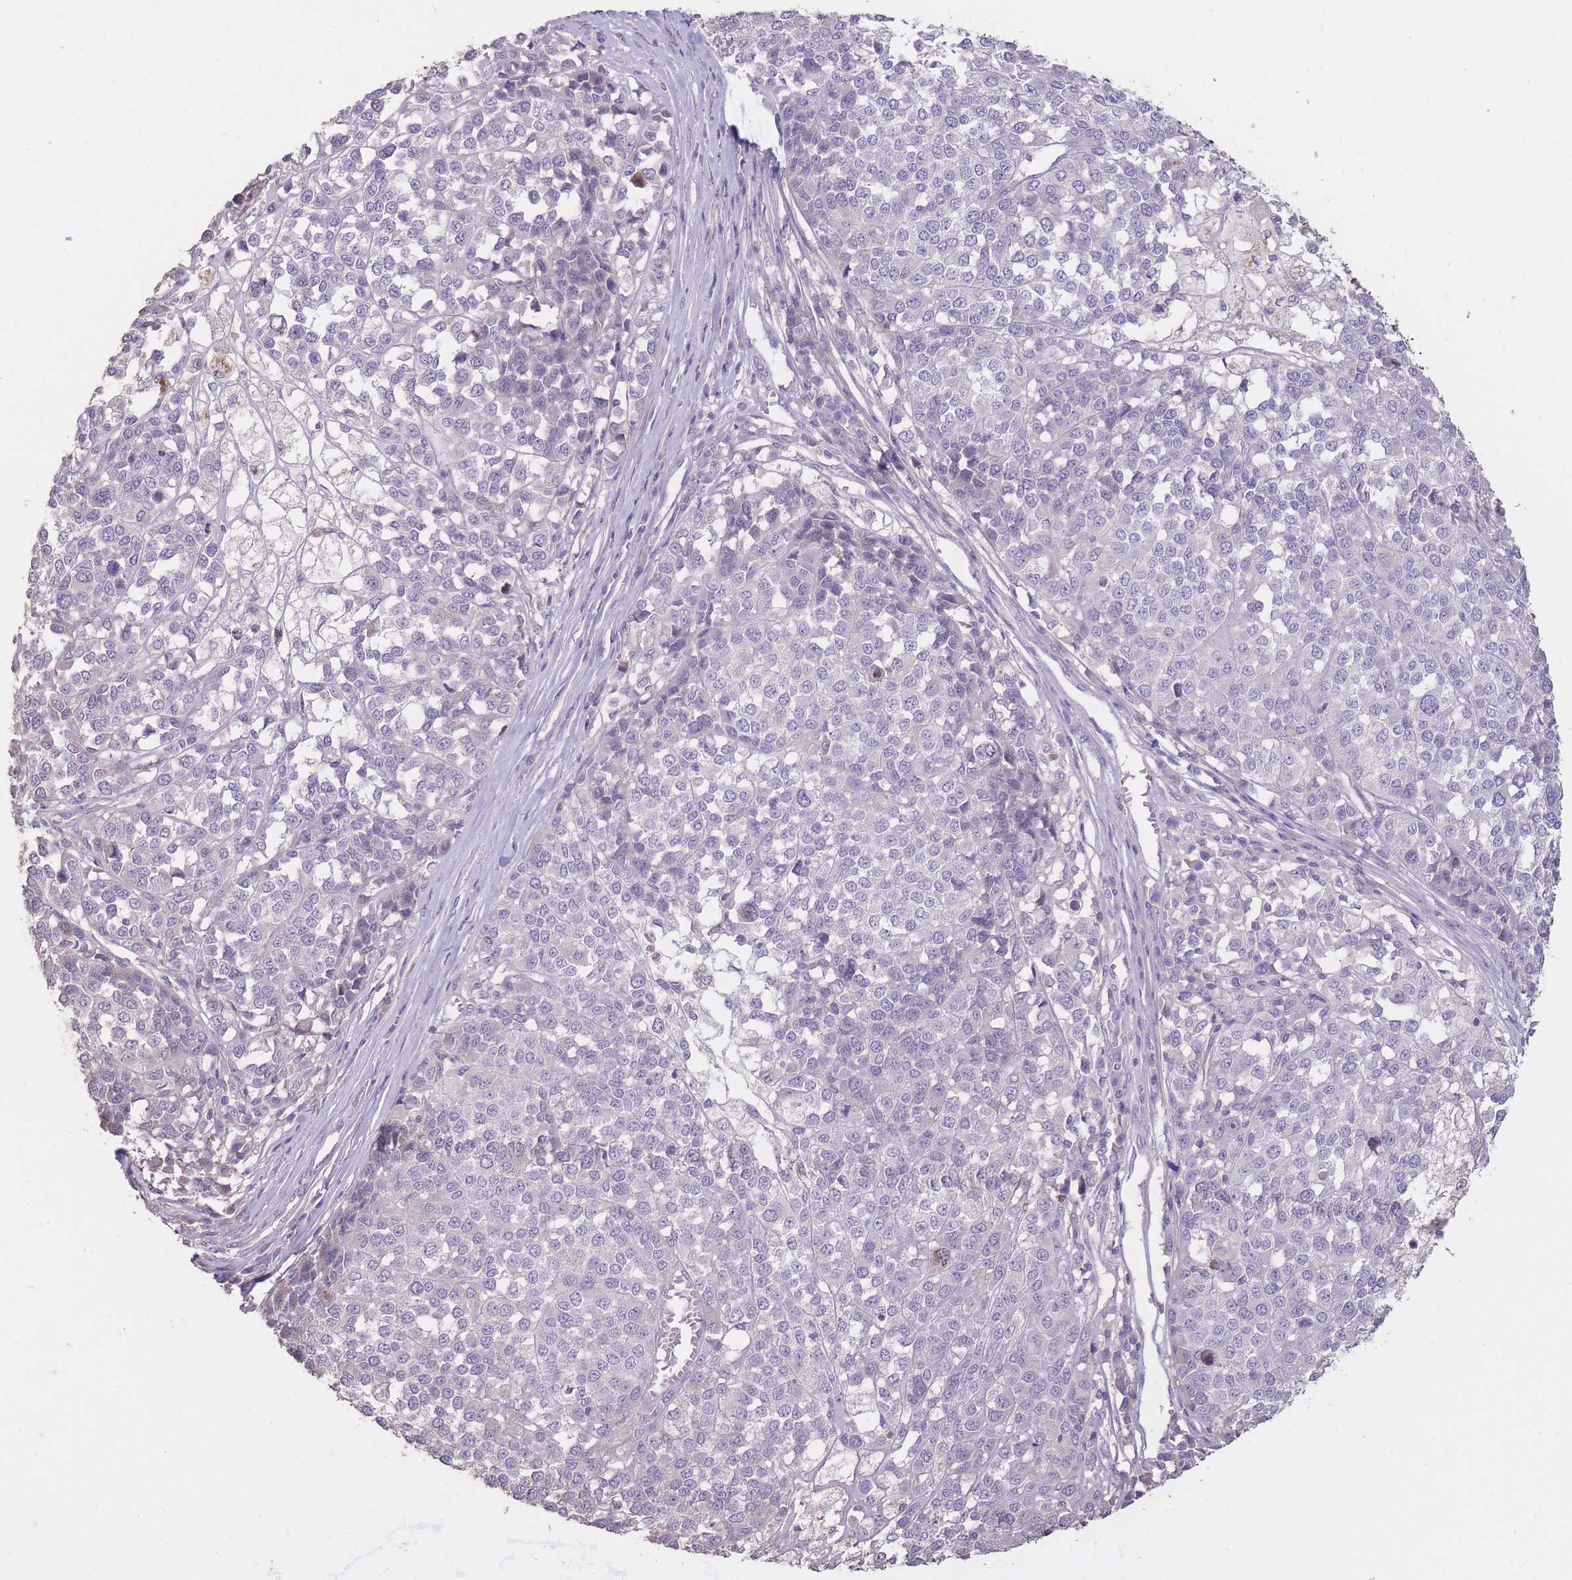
{"staining": {"intensity": "negative", "quantity": "none", "location": "none"}, "tissue": "melanoma", "cell_type": "Tumor cells", "image_type": "cancer", "snomed": [{"axis": "morphology", "description": "Malignant melanoma, Metastatic site"}, {"axis": "topography", "description": "Lymph node"}], "caption": "DAB (3,3'-diaminobenzidine) immunohistochemical staining of human melanoma displays no significant expression in tumor cells.", "gene": "RSPH10B", "patient": {"sex": "male", "age": 44}}